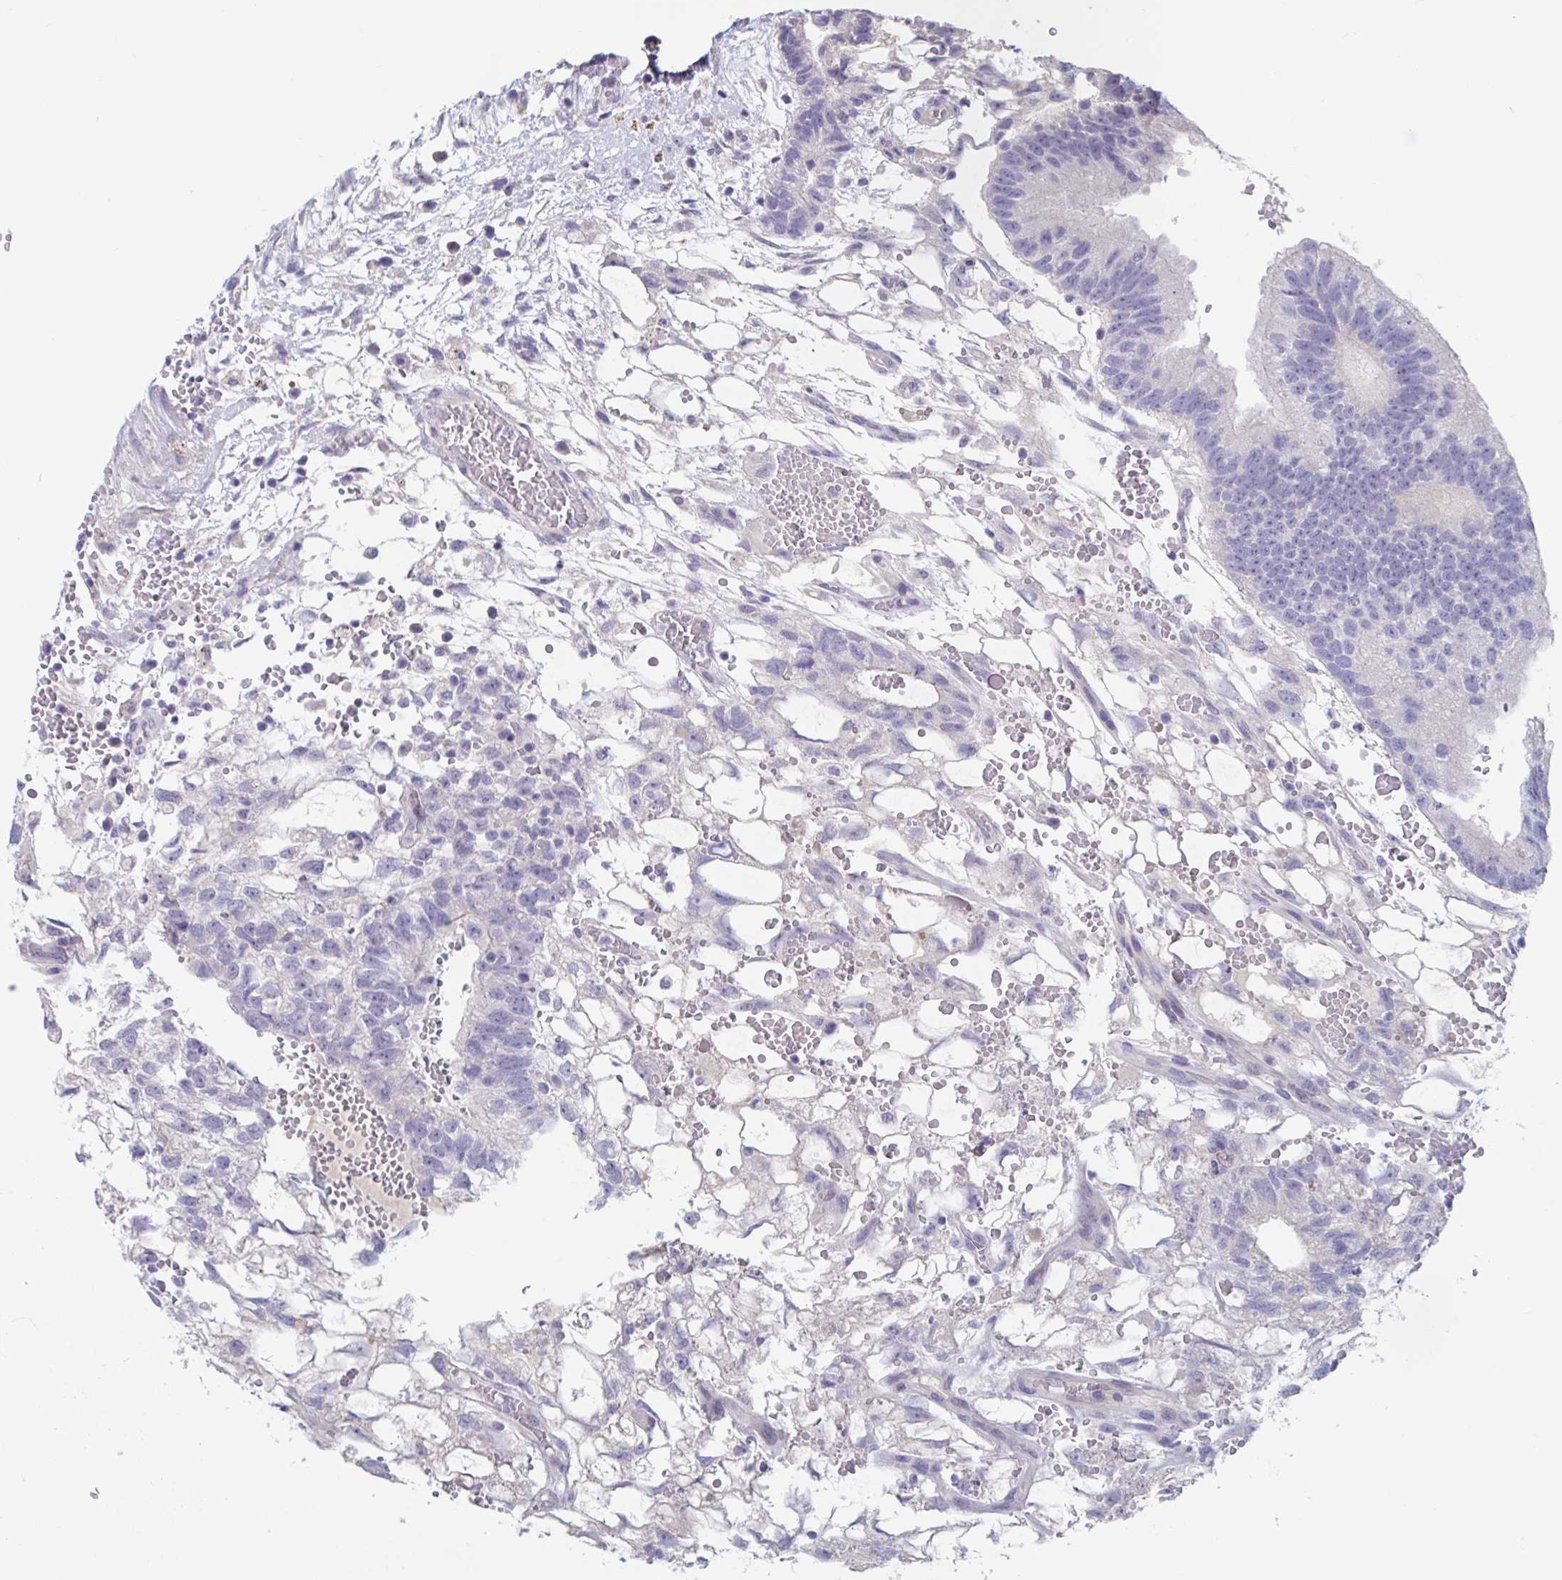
{"staining": {"intensity": "weak", "quantity": "<25%", "location": "cytoplasmic/membranous"}, "tissue": "testis cancer", "cell_type": "Tumor cells", "image_type": "cancer", "snomed": [{"axis": "morphology", "description": "Normal tissue, NOS"}, {"axis": "morphology", "description": "Carcinoma, Embryonal, NOS"}, {"axis": "topography", "description": "Testis"}], "caption": "Immunohistochemical staining of embryonal carcinoma (testis) shows no significant expression in tumor cells.", "gene": "UNKL", "patient": {"sex": "male", "age": 32}}